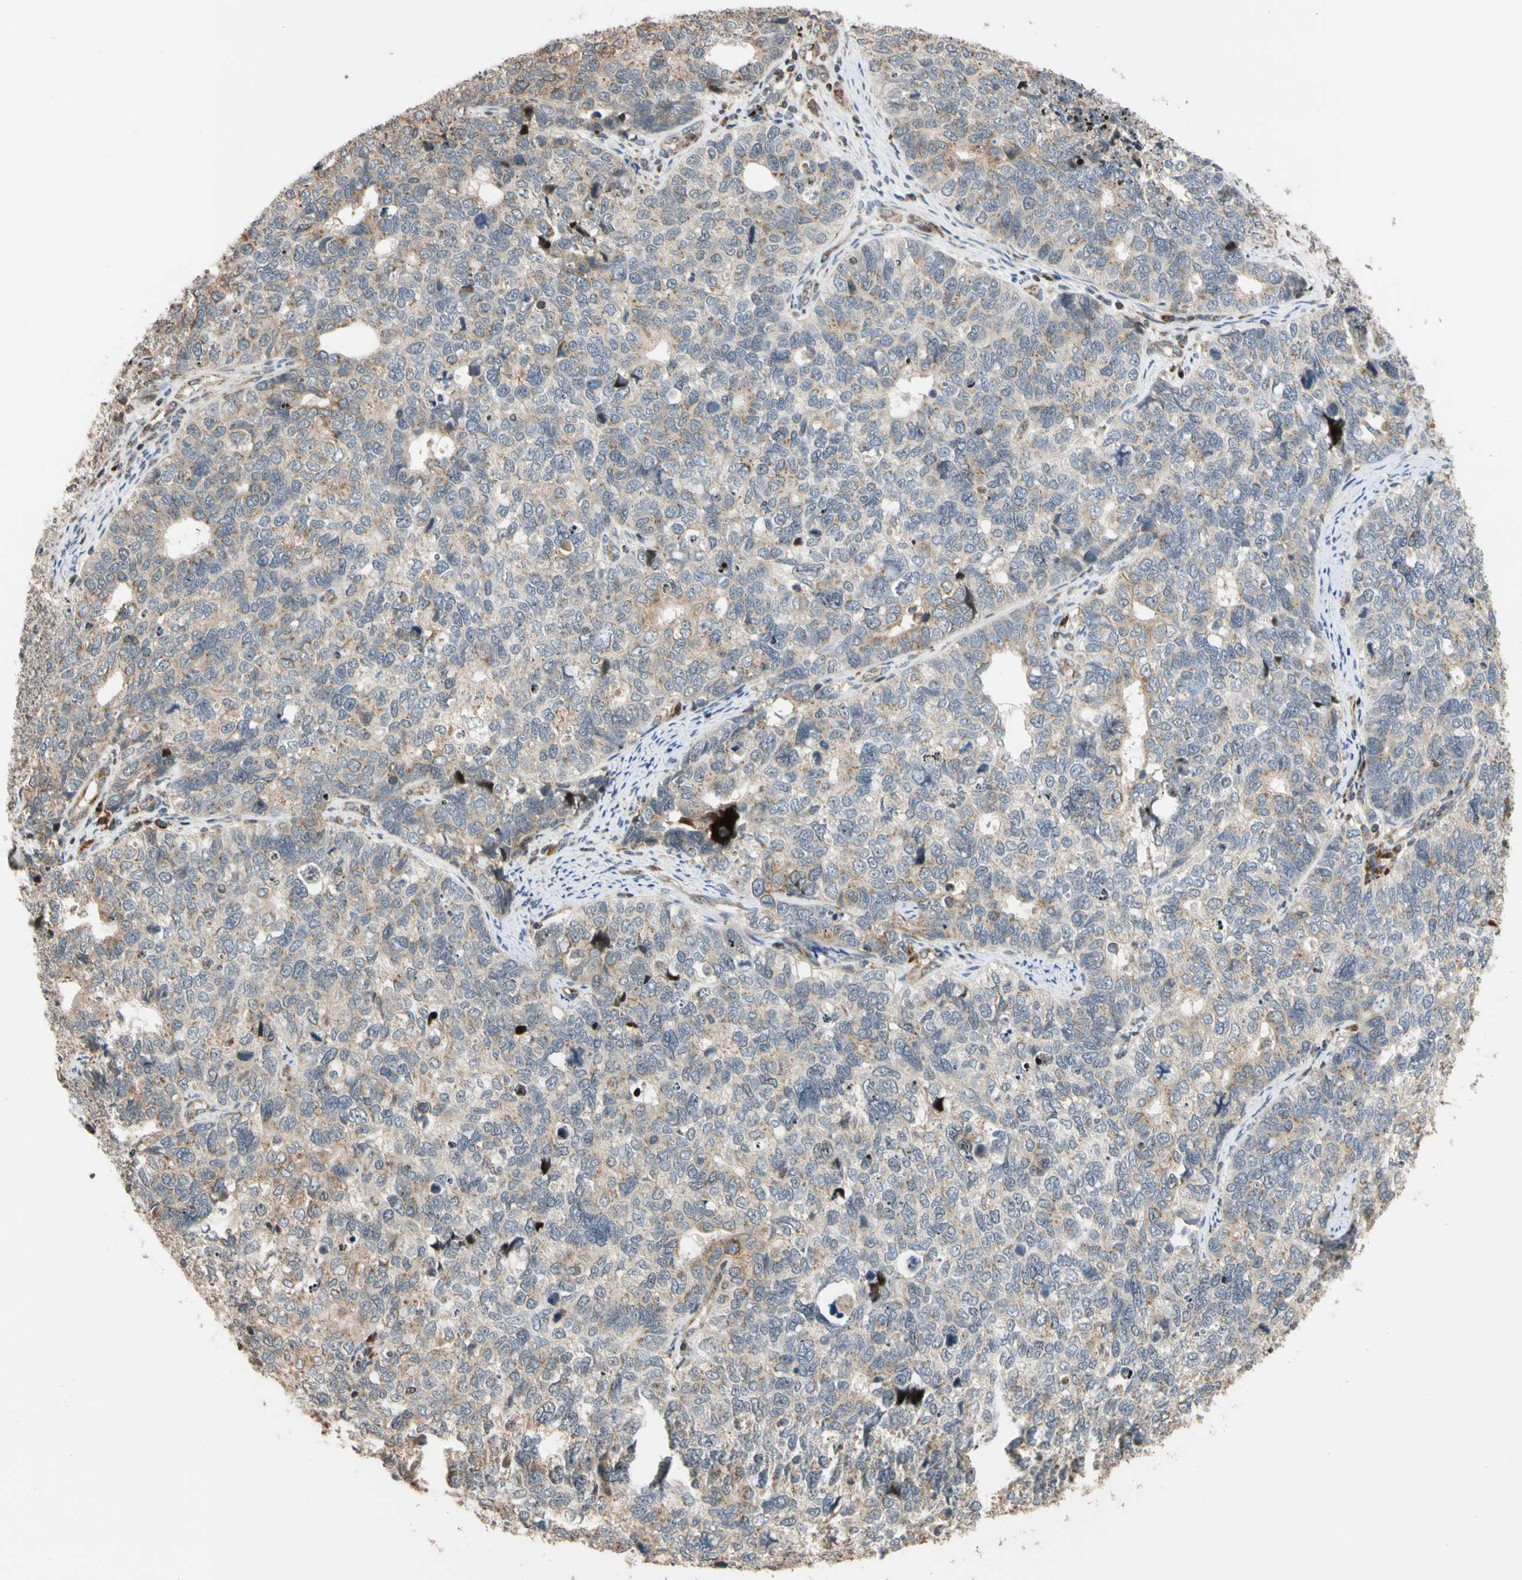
{"staining": {"intensity": "moderate", "quantity": "25%-75%", "location": "cytoplasmic/membranous"}, "tissue": "cervical cancer", "cell_type": "Tumor cells", "image_type": "cancer", "snomed": [{"axis": "morphology", "description": "Squamous cell carcinoma, NOS"}, {"axis": "topography", "description": "Cervix"}], "caption": "Squamous cell carcinoma (cervical) was stained to show a protein in brown. There is medium levels of moderate cytoplasmic/membranous positivity in about 25%-75% of tumor cells.", "gene": "IP6K2", "patient": {"sex": "female", "age": 63}}